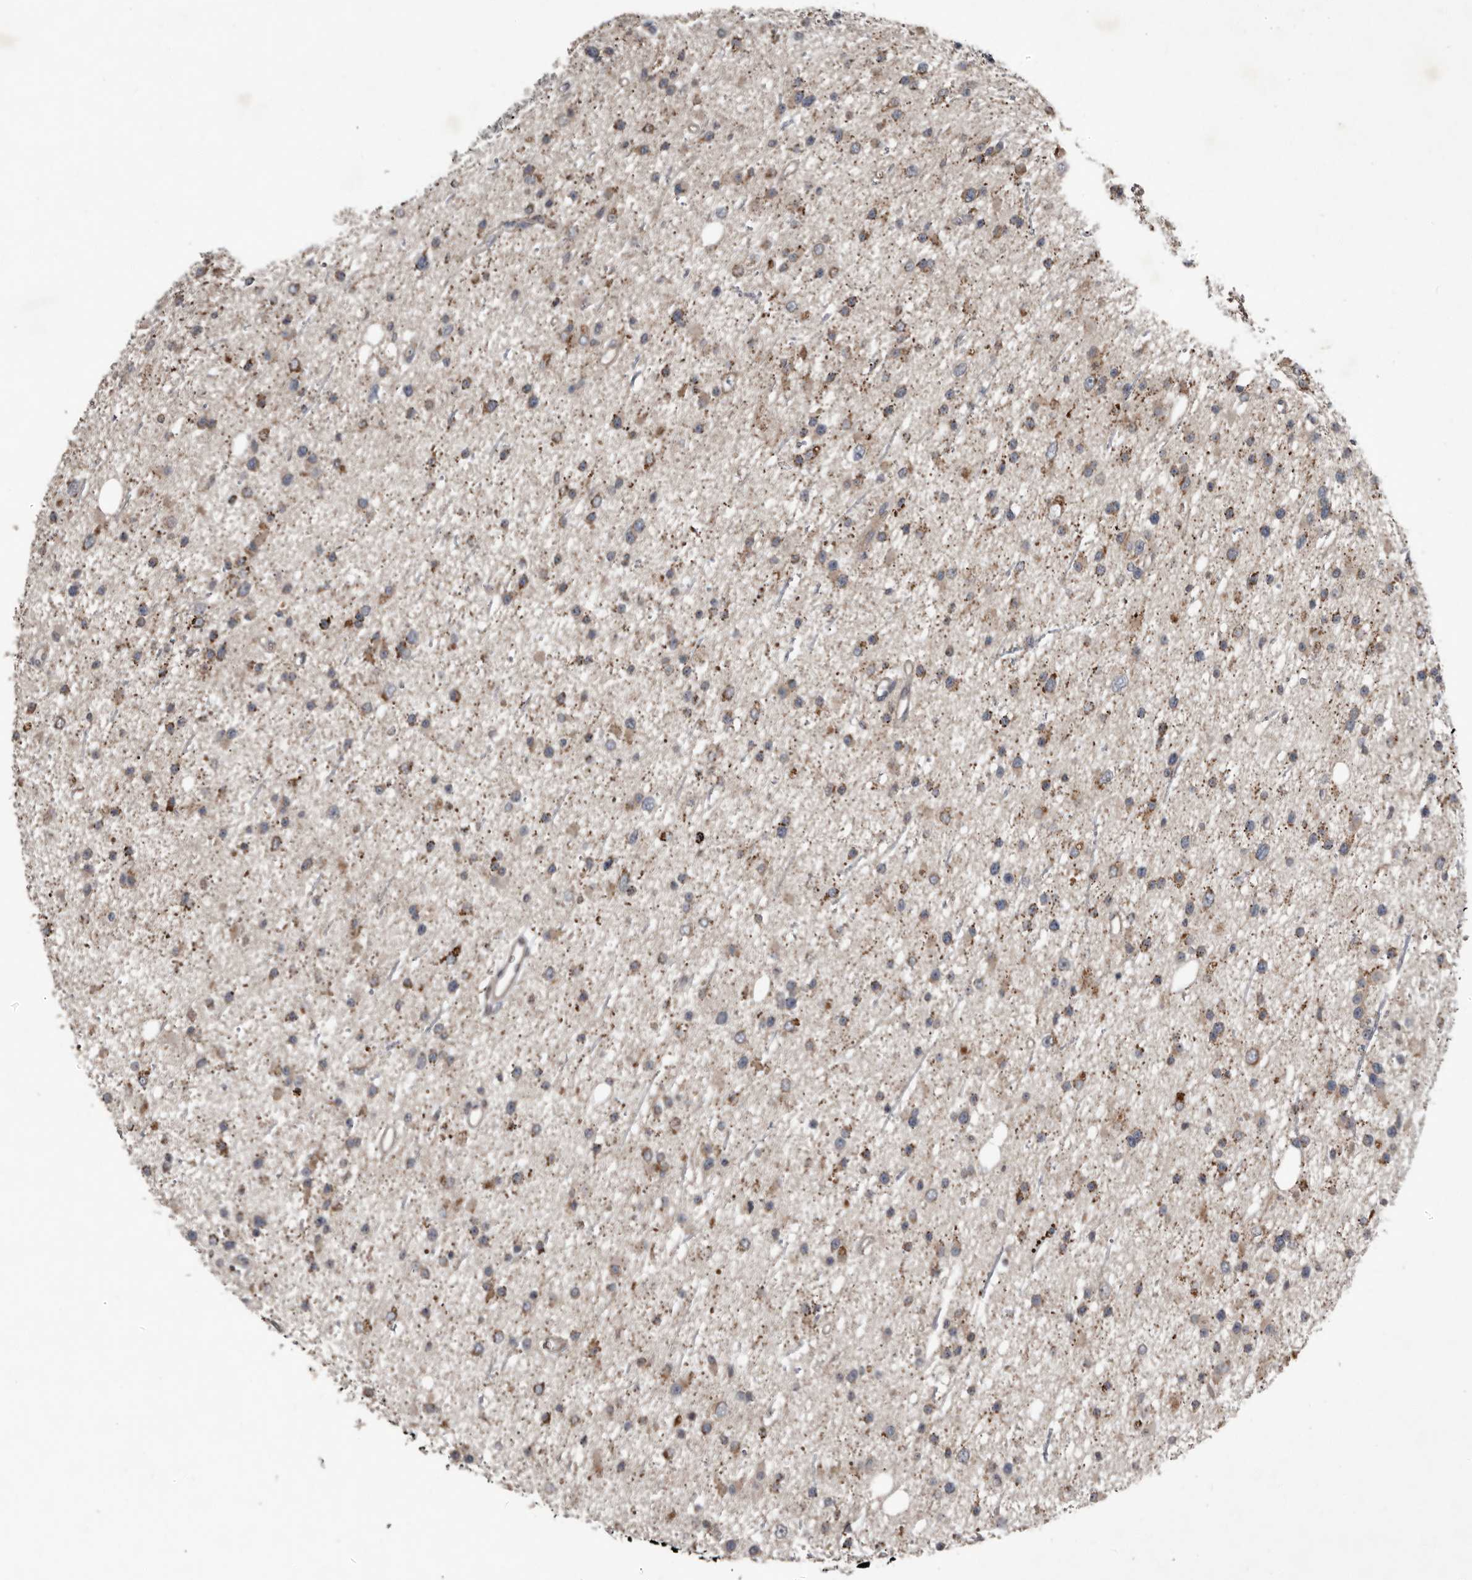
{"staining": {"intensity": "moderate", "quantity": "25%-75%", "location": "cytoplasmic/membranous"}, "tissue": "glioma", "cell_type": "Tumor cells", "image_type": "cancer", "snomed": [{"axis": "morphology", "description": "Glioma, malignant, Low grade"}, {"axis": "topography", "description": "Cerebral cortex"}], "caption": "There is medium levels of moderate cytoplasmic/membranous positivity in tumor cells of malignant low-grade glioma, as demonstrated by immunohistochemical staining (brown color).", "gene": "FBXO31", "patient": {"sex": "female", "age": 39}}